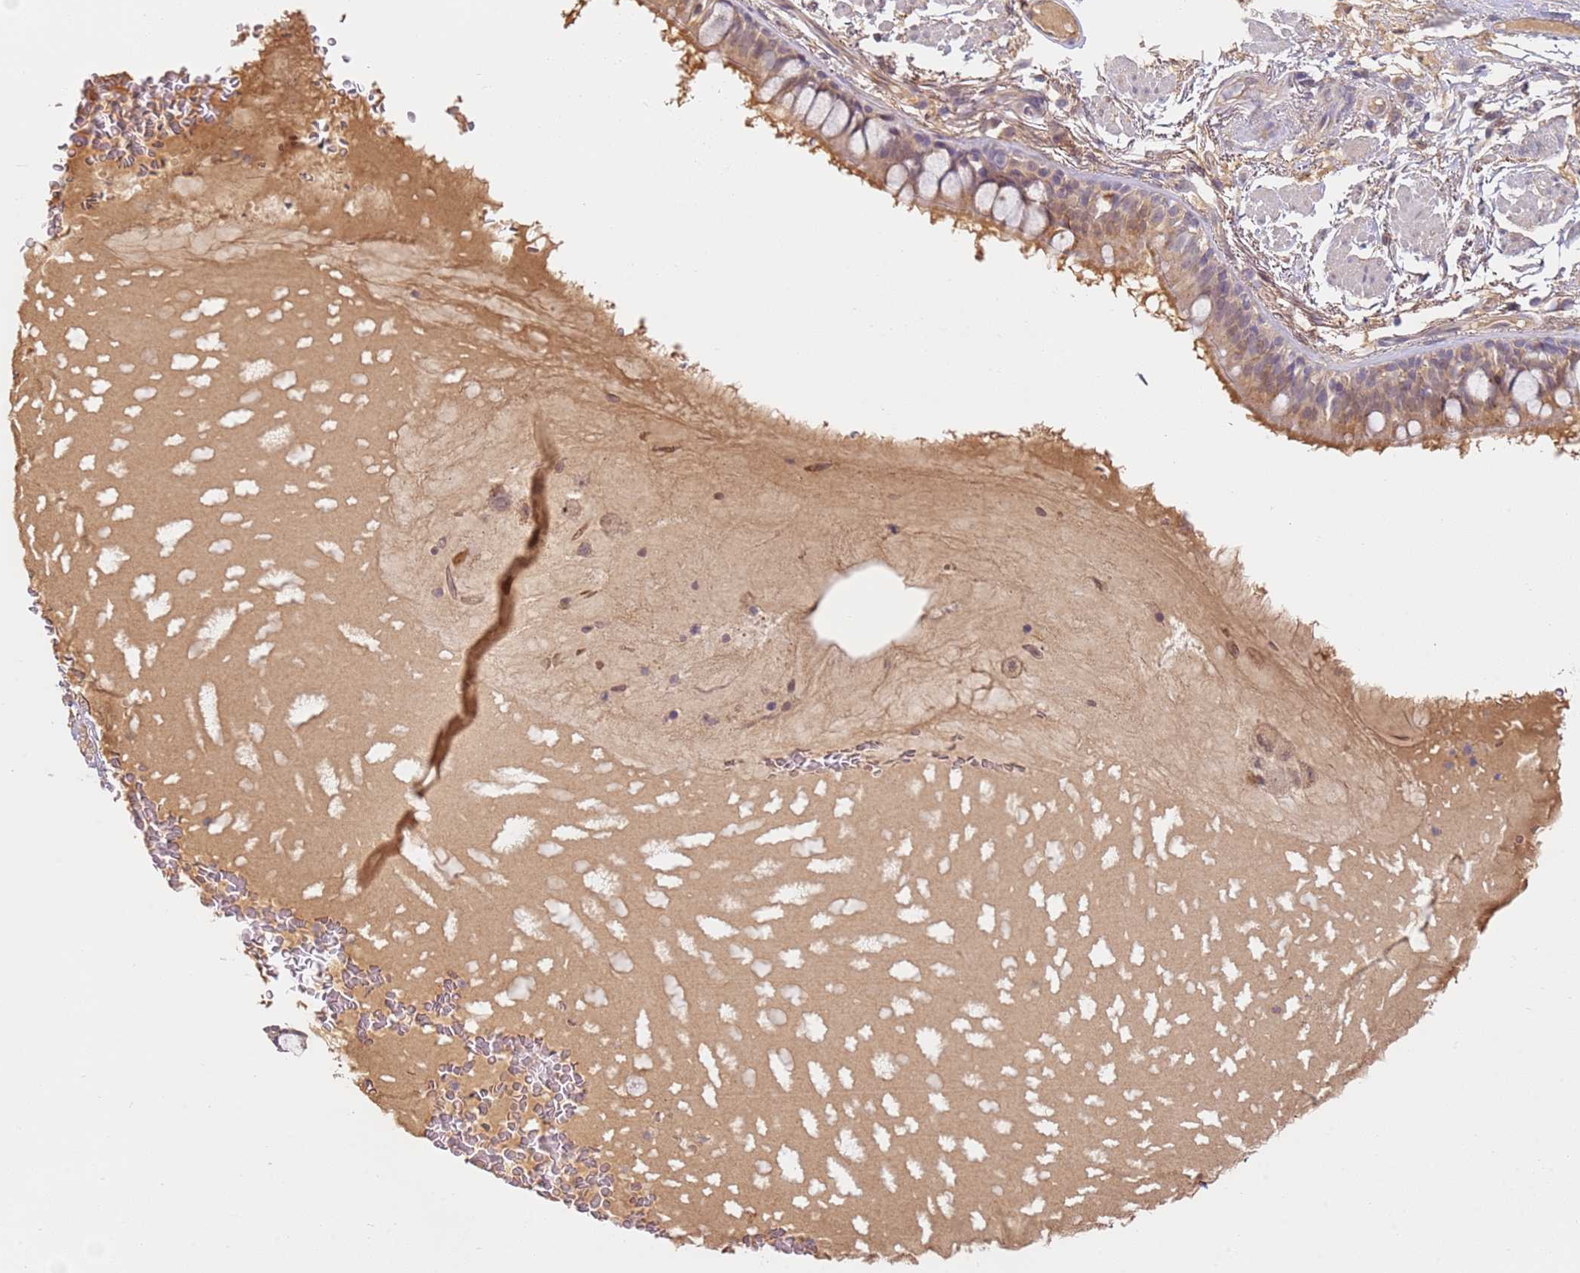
{"staining": {"intensity": "moderate", "quantity": "25%-75%", "location": "cytoplasmic/membranous"}, "tissue": "bronchus", "cell_type": "Respiratory epithelial cells", "image_type": "normal", "snomed": [{"axis": "morphology", "description": "Normal tissue, NOS"}, {"axis": "topography", "description": "Bronchus"}], "caption": "High-magnification brightfield microscopy of unremarkable bronchus stained with DAB (3,3'-diaminobenzidine) (brown) and counterstained with hematoxylin (blue). respiratory epithelial cells exhibit moderate cytoplasmic/membranous expression is seen in about25%-75% of cells. (DAB (3,3'-diaminobenzidine) IHC, brown staining for protein, blue staining for nuclei).", "gene": "WDR93", "patient": {"sex": "male", "age": 70}}